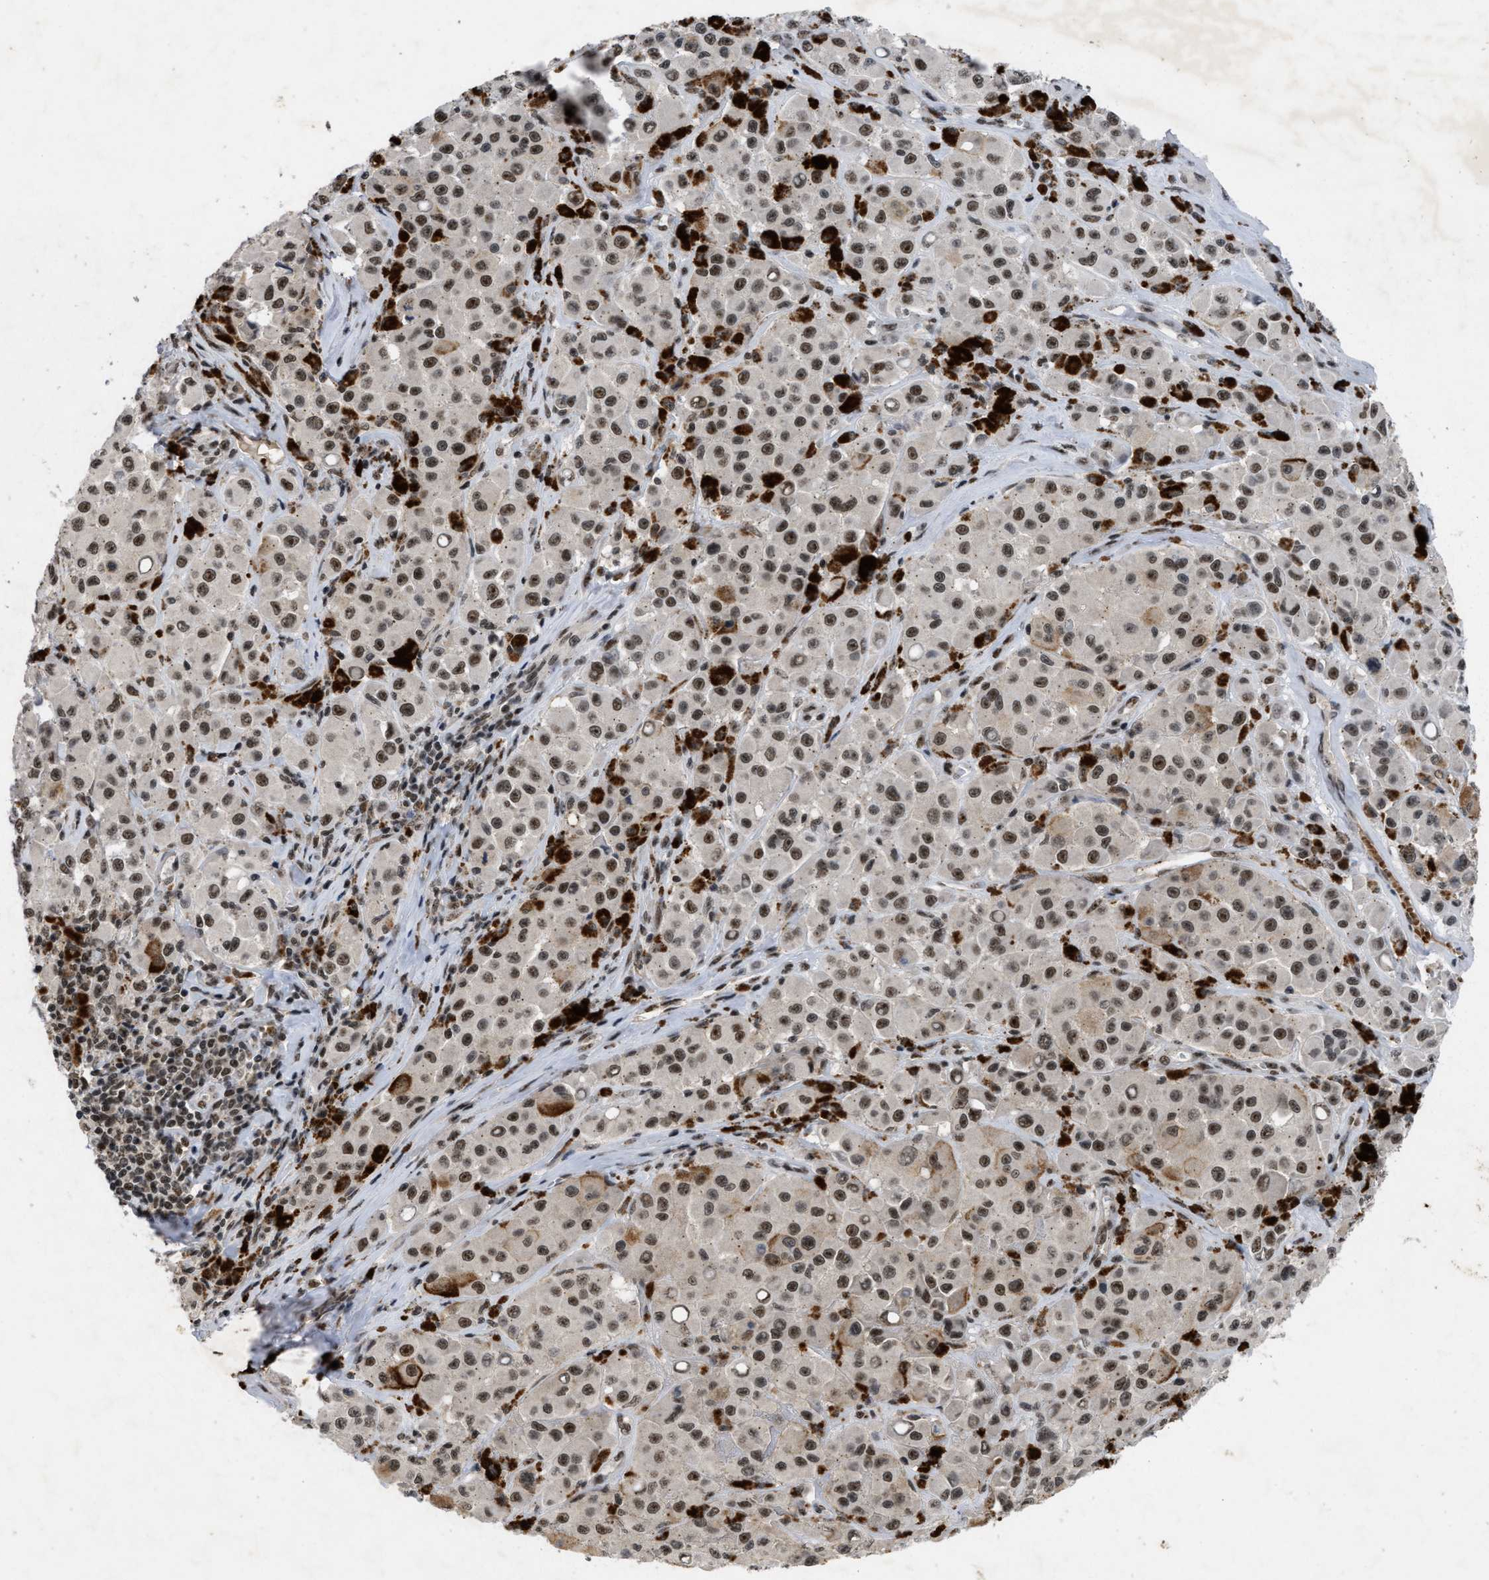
{"staining": {"intensity": "moderate", "quantity": ">75%", "location": "nuclear"}, "tissue": "melanoma", "cell_type": "Tumor cells", "image_type": "cancer", "snomed": [{"axis": "morphology", "description": "Malignant melanoma, NOS"}, {"axis": "topography", "description": "Skin"}], "caption": "A photomicrograph of human melanoma stained for a protein shows moderate nuclear brown staining in tumor cells. The staining was performed using DAB (3,3'-diaminobenzidine), with brown indicating positive protein expression. Nuclei are stained blue with hematoxylin.", "gene": "ZNF346", "patient": {"sex": "male", "age": 84}}